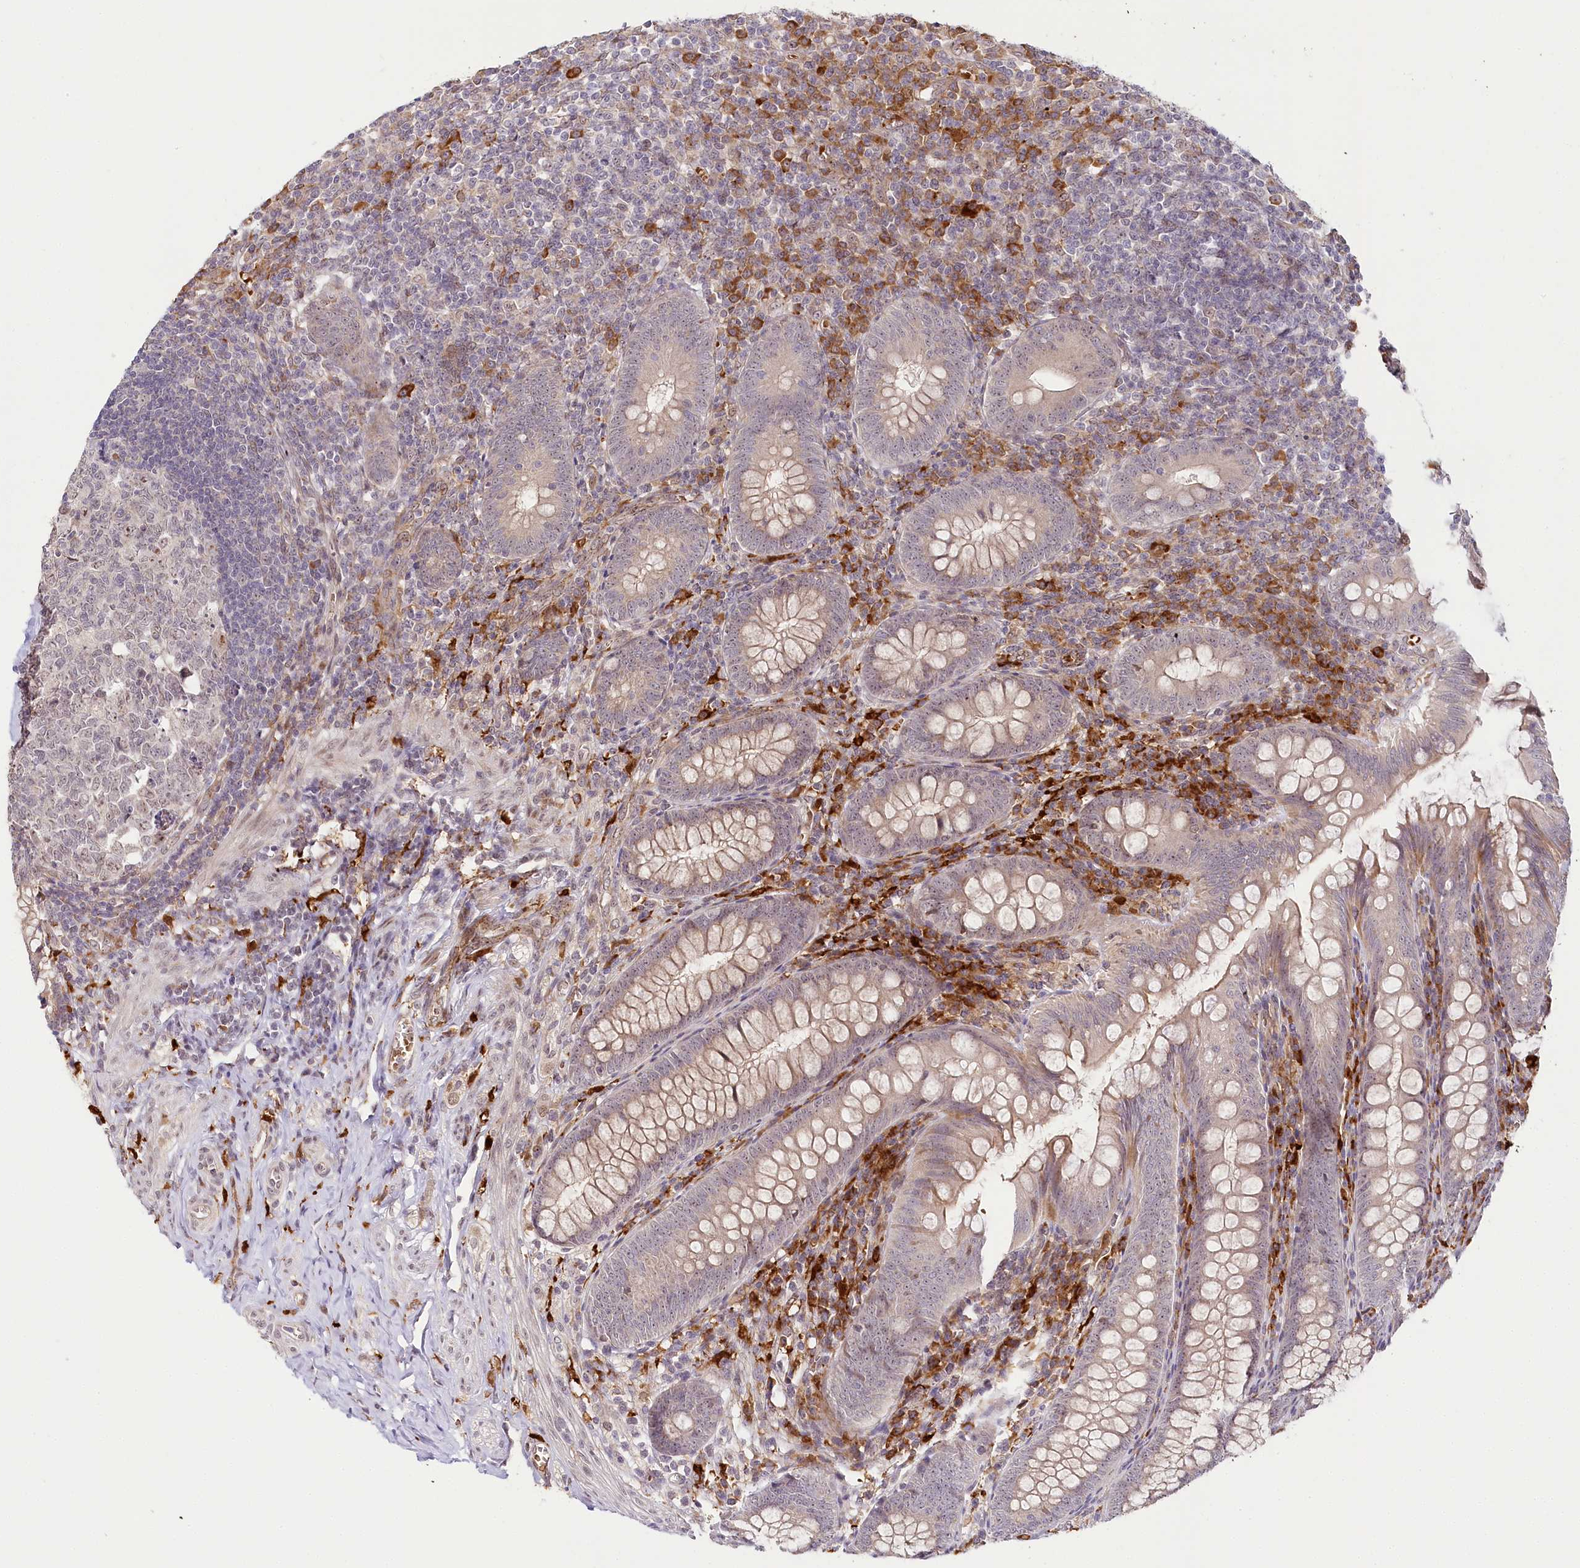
{"staining": {"intensity": "weak", "quantity": ">75%", "location": "cytoplasmic/membranous"}, "tissue": "appendix", "cell_type": "Glandular cells", "image_type": "normal", "snomed": [{"axis": "morphology", "description": "Normal tissue, NOS"}, {"axis": "topography", "description": "Appendix"}], "caption": "Approximately >75% of glandular cells in benign human appendix show weak cytoplasmic/membranous protein expression as visualized by brown immunohistochemical staining.", "gene": "WDR36", "patient": {"sex": "male", "age": 14}}